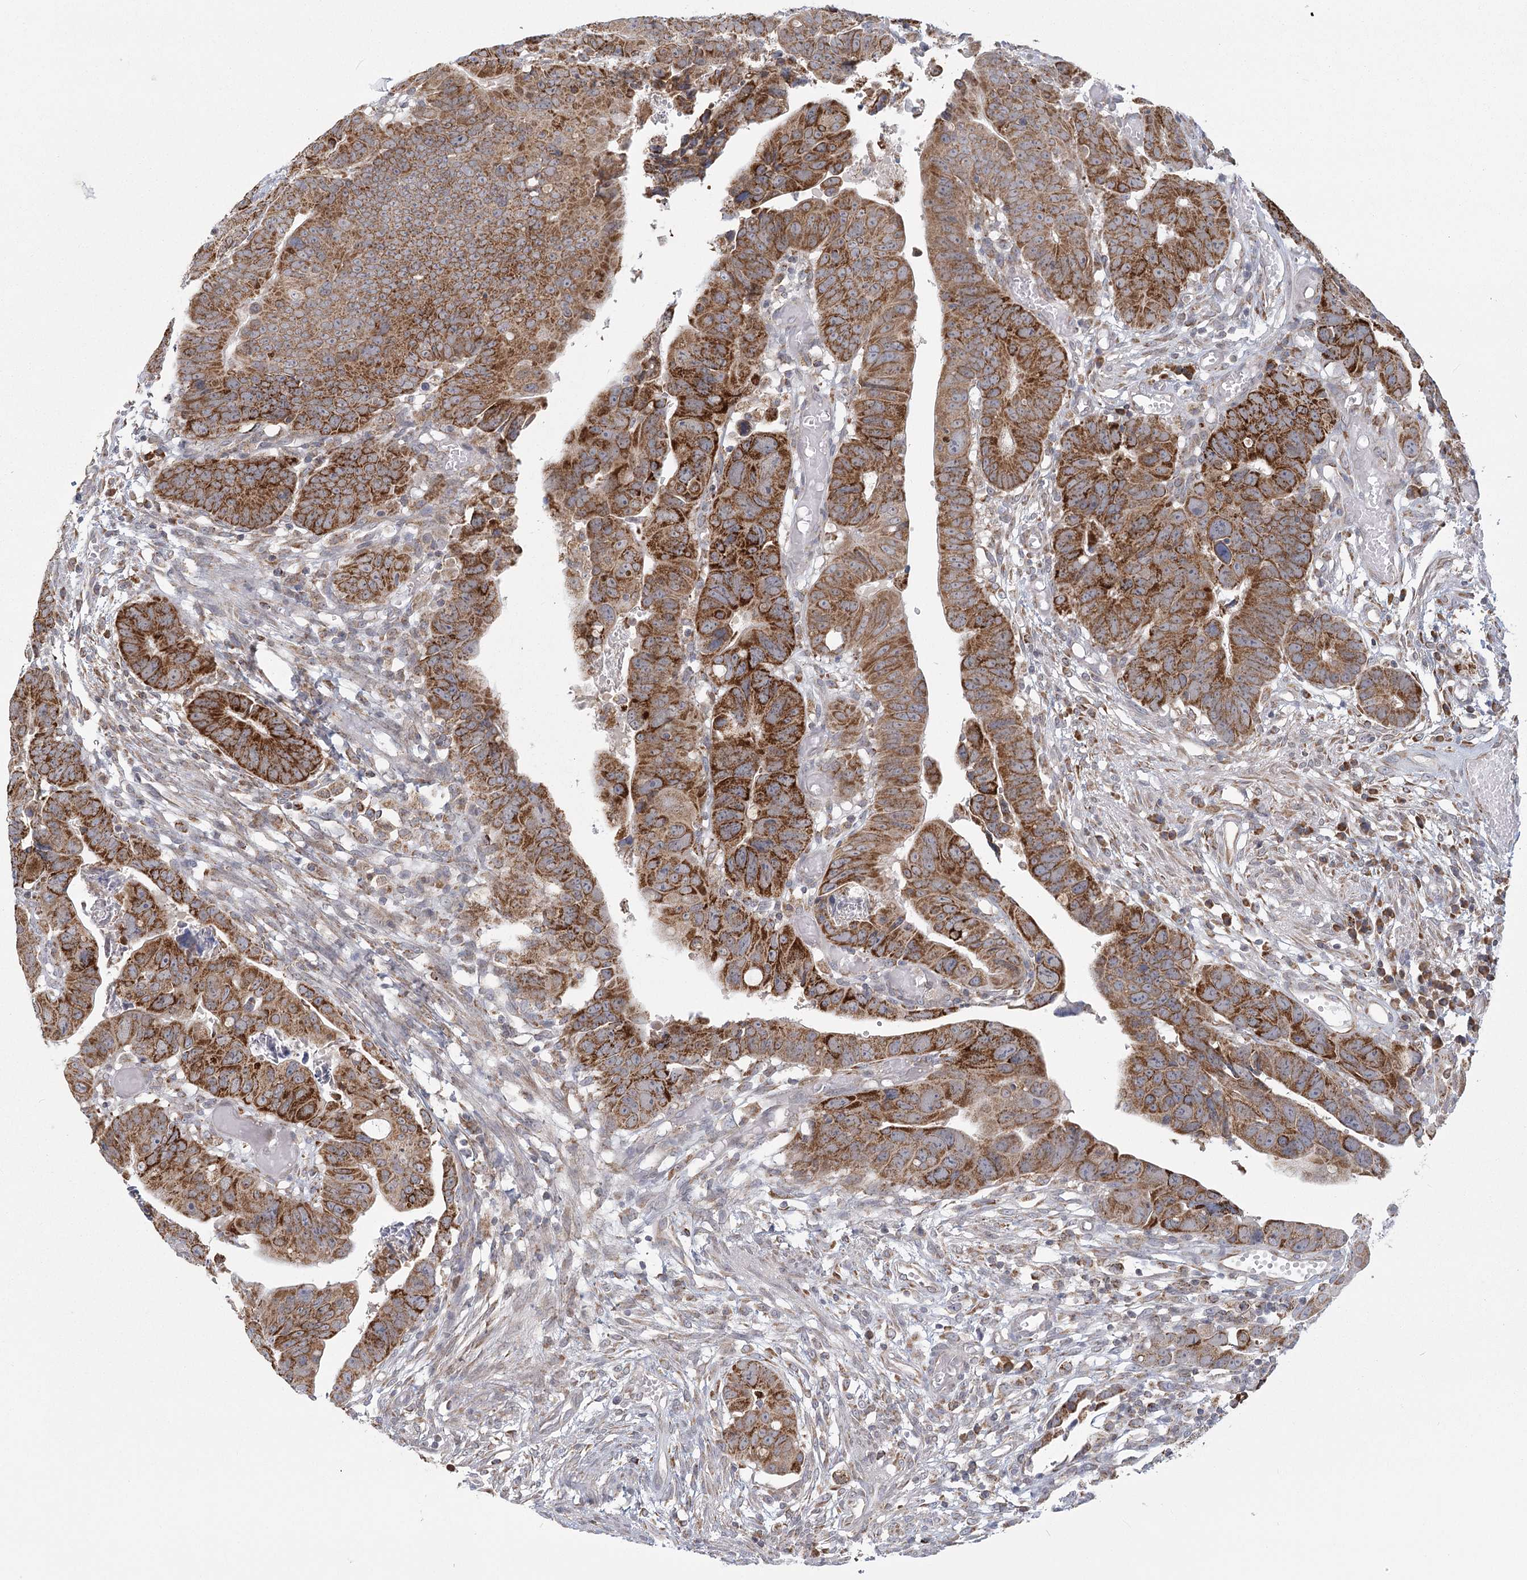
{"staining": {"intensity": "strong", "quantity": ">75%", "location": "cytoplasmic/membranous"}, "tissue": "colorectal cancer", "cell_type": "Tumor cells", "image_type": "cancer", "snomed": [{"axis": "morphology", "description": "Adenocarcinoma, NOS"}, {"axis": "topography", "description": "Rectum"}], "caption": "Immunohistochemistry (DAB) staining of human colorectal cancer (adenocarcinoma) exhibits strong cytoplasmic/membranous protein staining in approximately >75% of tumor cells.", "gene": "LACTB", "patient": {"sex": "female", "age": 65}}